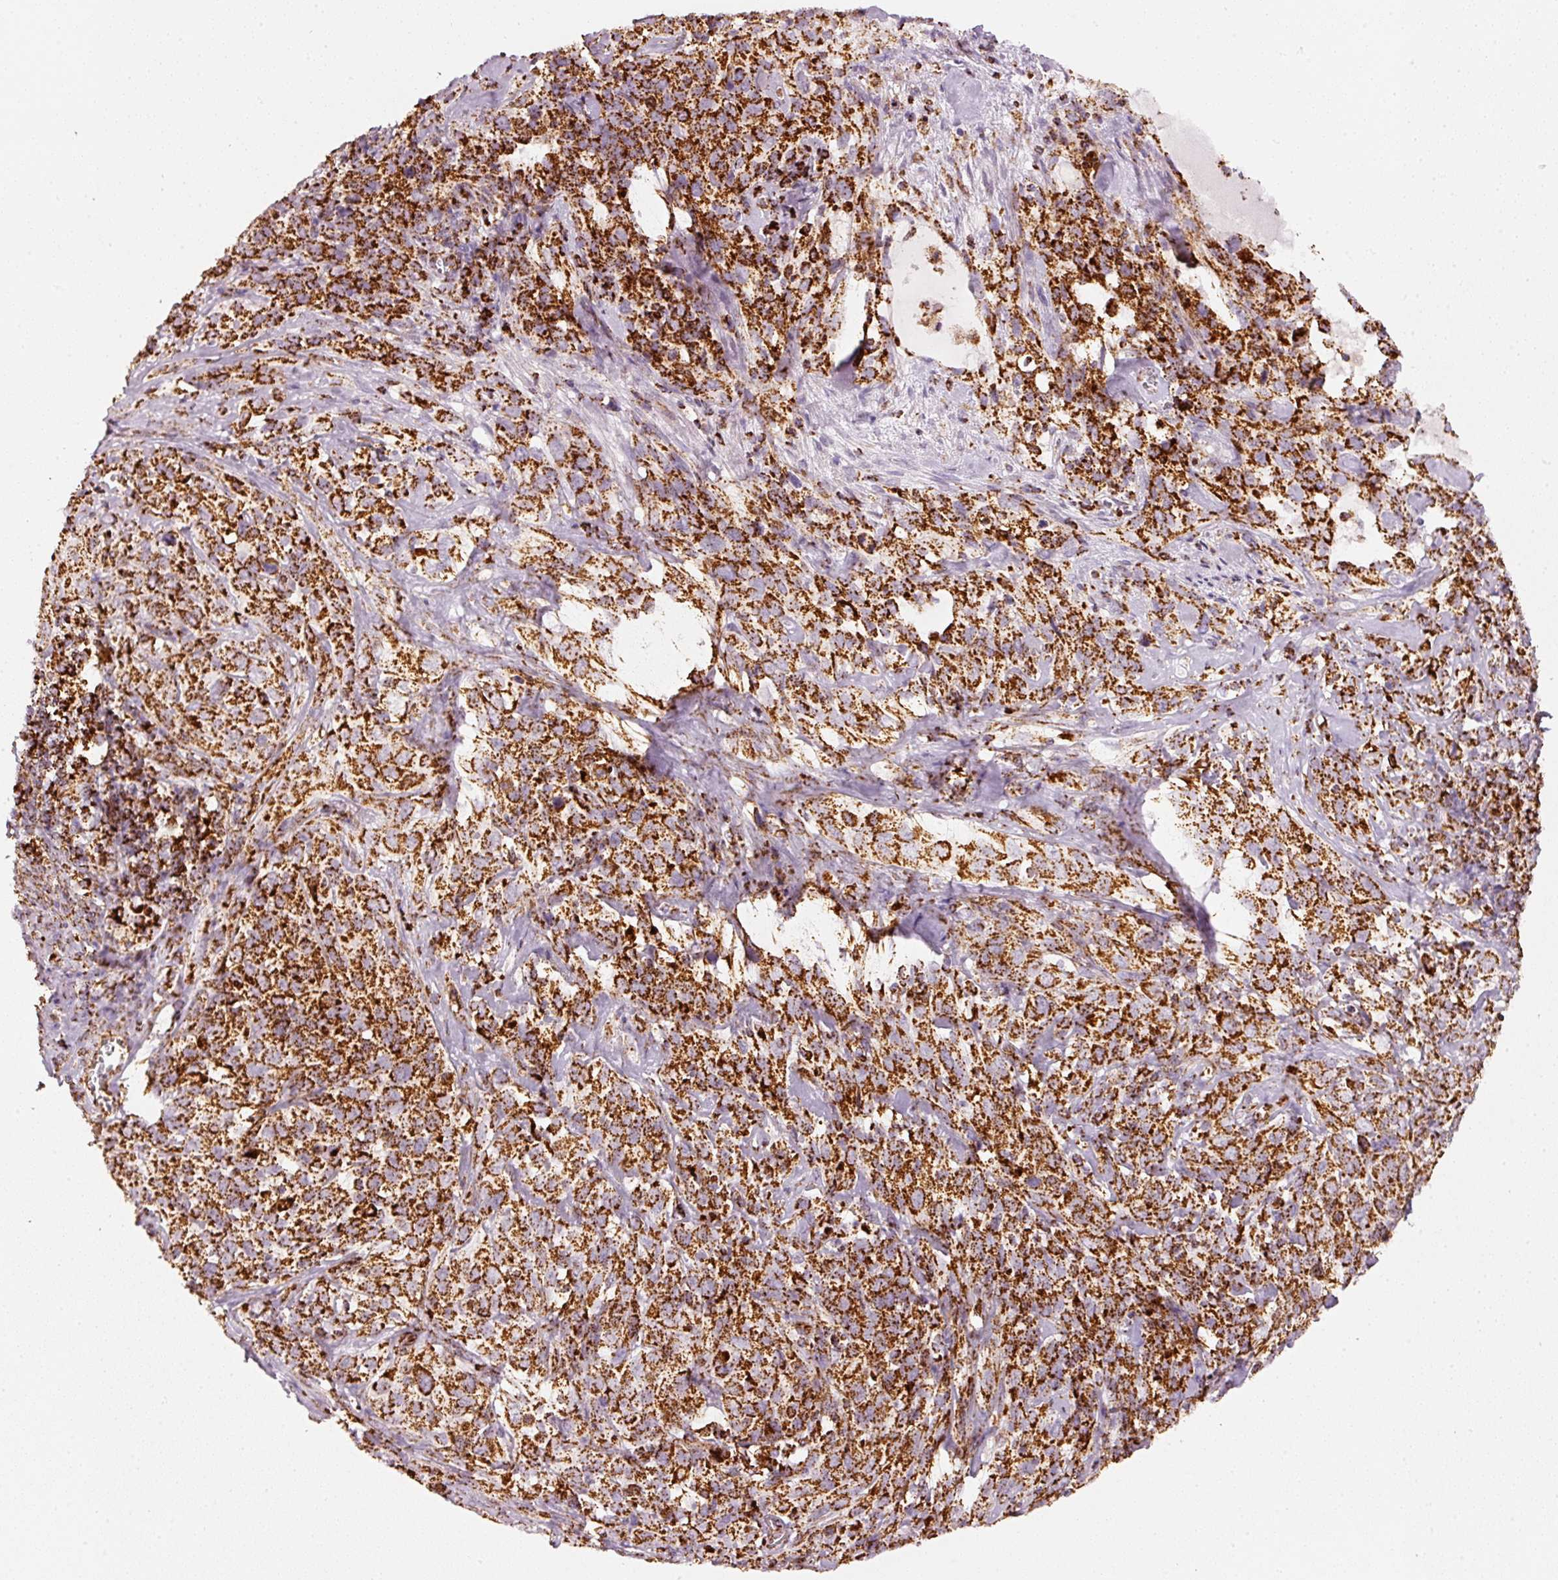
{"staining": {"intensity": "strong", "quantity": ">75%", "location": "cytoplasmic/membranous"}, "tissue": "cervical cancer", "cell_type": "Tumor cells", "image_type": "cancer", "snomed": [{"axis": "morphology", "description": "Normal tissue, NOS"}, {"axis": "morphology", "description": "Squamous cell carcinoma, NOS"}, {"axis": "topography", "description": "Cervix"}], "caption": "Strong cytoplasmic/membranous staining is present in approximately >75% of tumor cells in cervical squamous cell carcinoma.", "gene": "UQCRC1", "patient": {"sex": "female", "age": 51}}